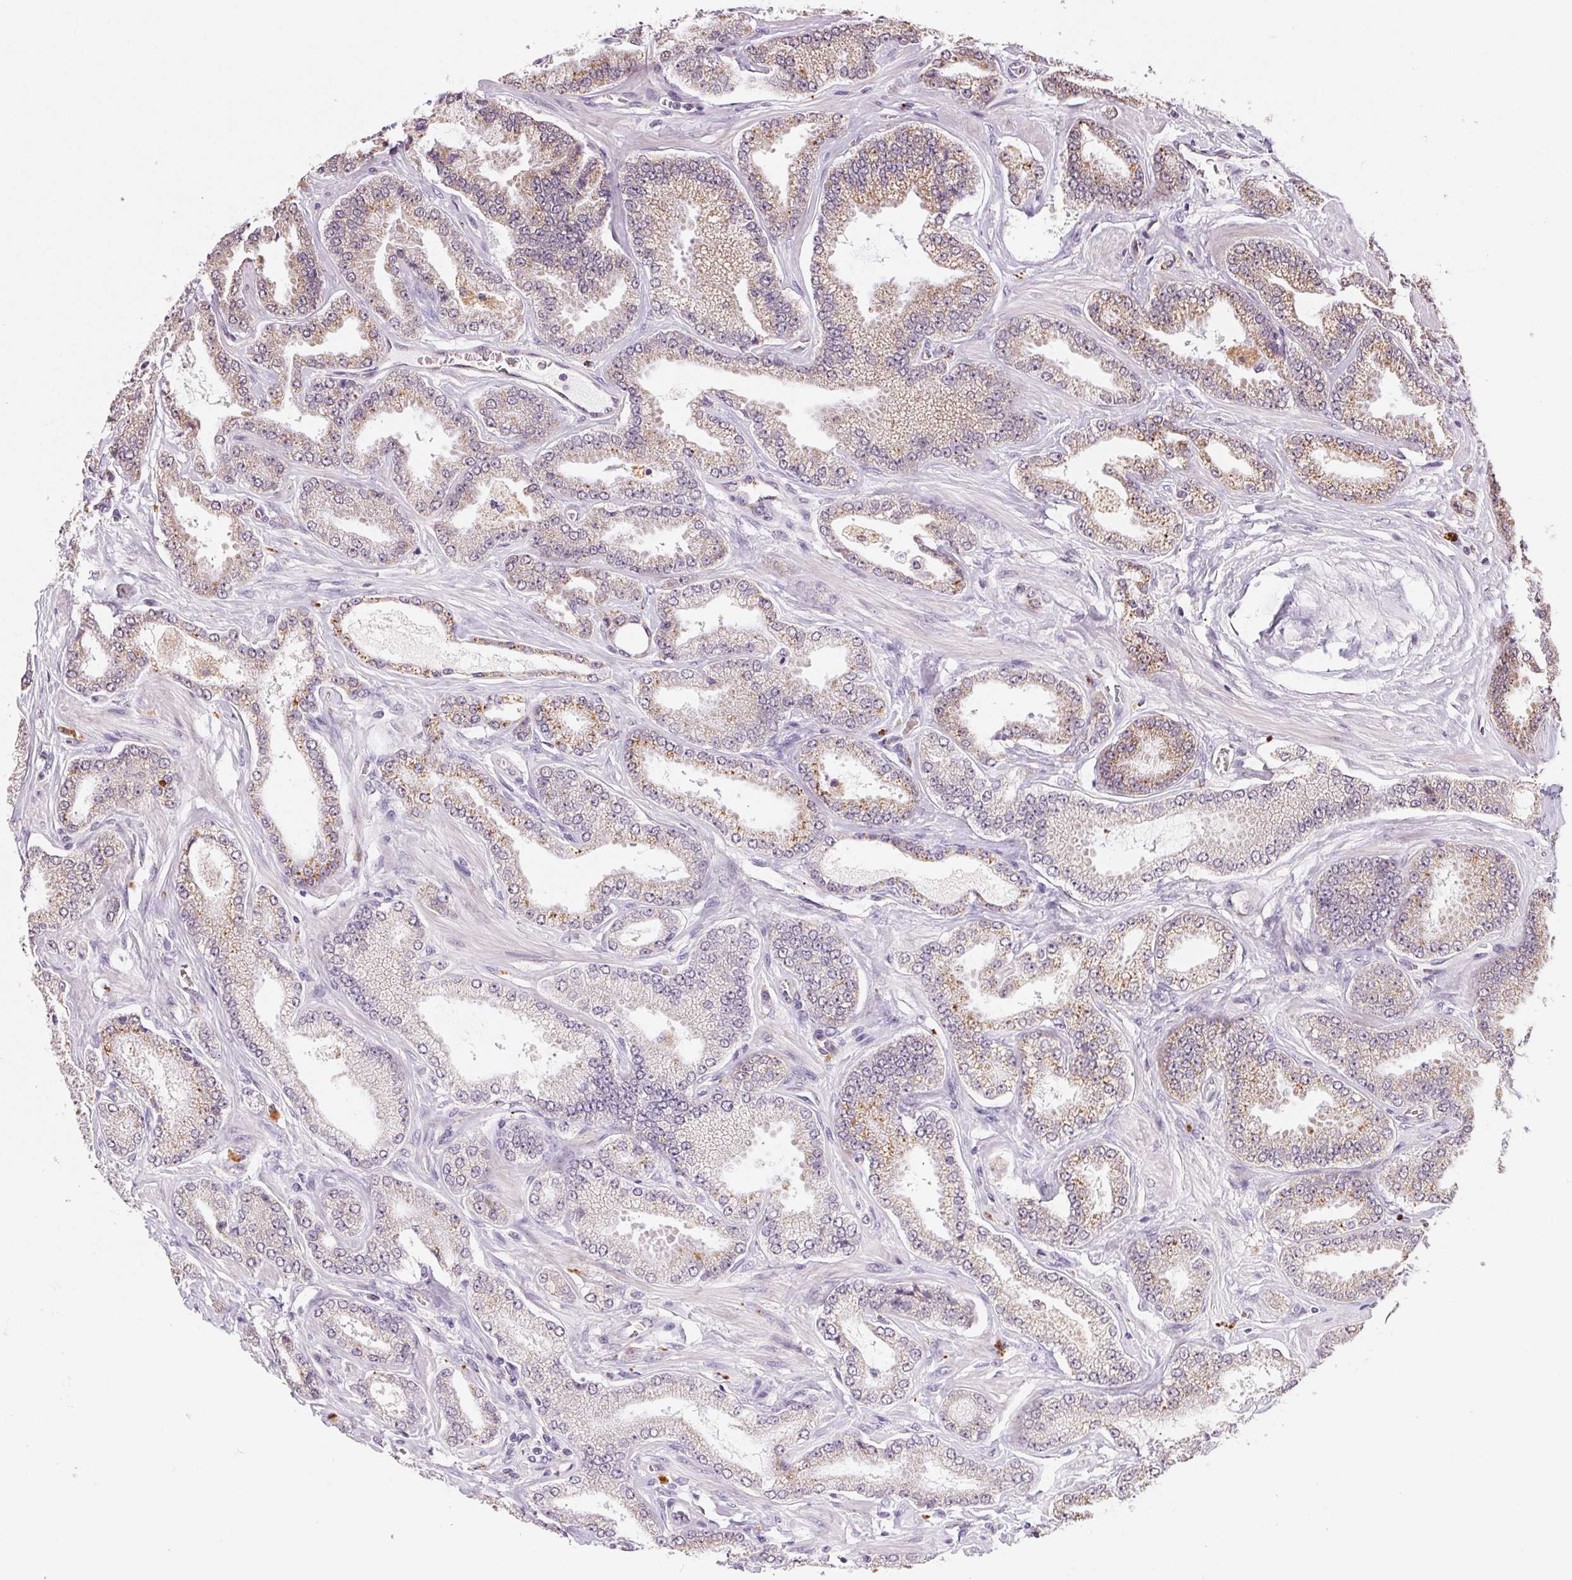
{"staining": {"intensity": "weak", "quantity": "25%-75%", "location": "cytoplasmic/membranous"}, "tissue": "prostate cancer", "cell_type": "Tumor cells", "image_type": "cancer", "snomed": [{"axis": "morphology", "description": "Adenocarcinoma, Low grade"}, {"axis": "topography", "description": "Prostate"}], "caption": "A brown stain shows weak cytoplasmic/membranous expression of a protein in prostate low-grade adenocarcinoma tumor cells. The staining is performed using DAB brown chromogen to label protein expression. The nuclei are counter-stained blue using hematoxylin.", "gene": "METTL13", "patient": {"sex": "male", "age": 55}}